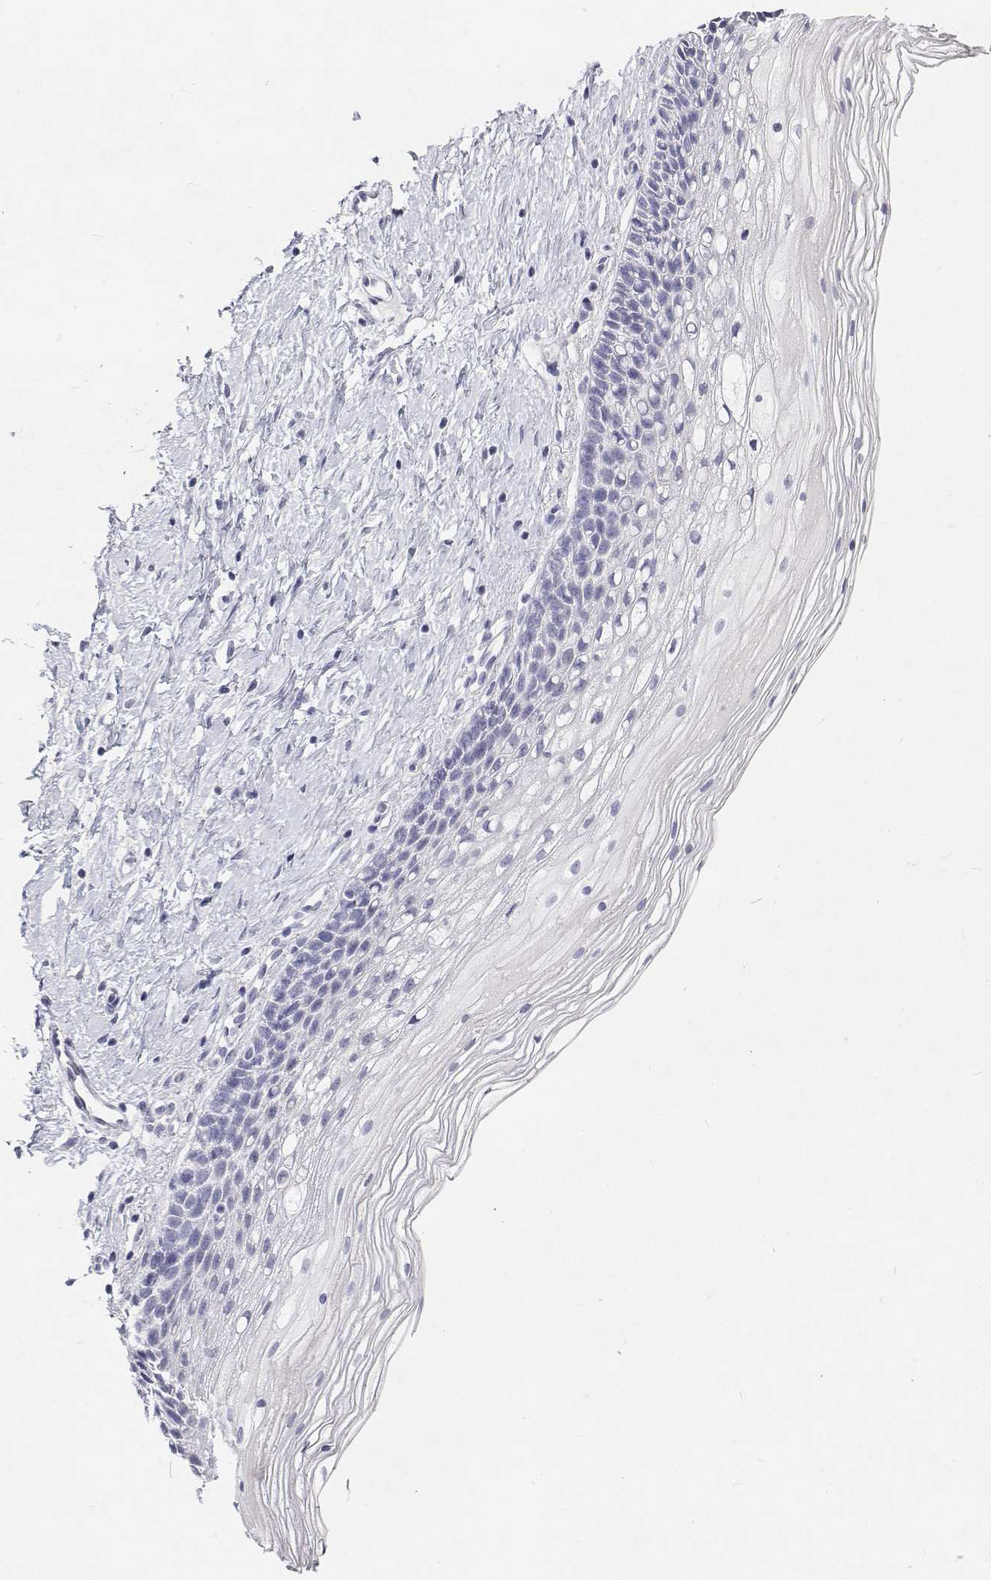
{"staining": {"intensity": "negative", "quantity": "none", "location": "none"}, "tissue": "cervix", "cell_type": "Glandular cells", "image_type": "normal", "snomed": [{"axis": "morphology", "description": "Normal tissue, NOS"}, {"axis": "topography", "description": "Cervix"}], "caption": "Micrograph shows no significant protein positivity in glandular cells of unremarkable cervix.", "gene": "NCR2", "patient": {"sex": "female", "age": 34}}